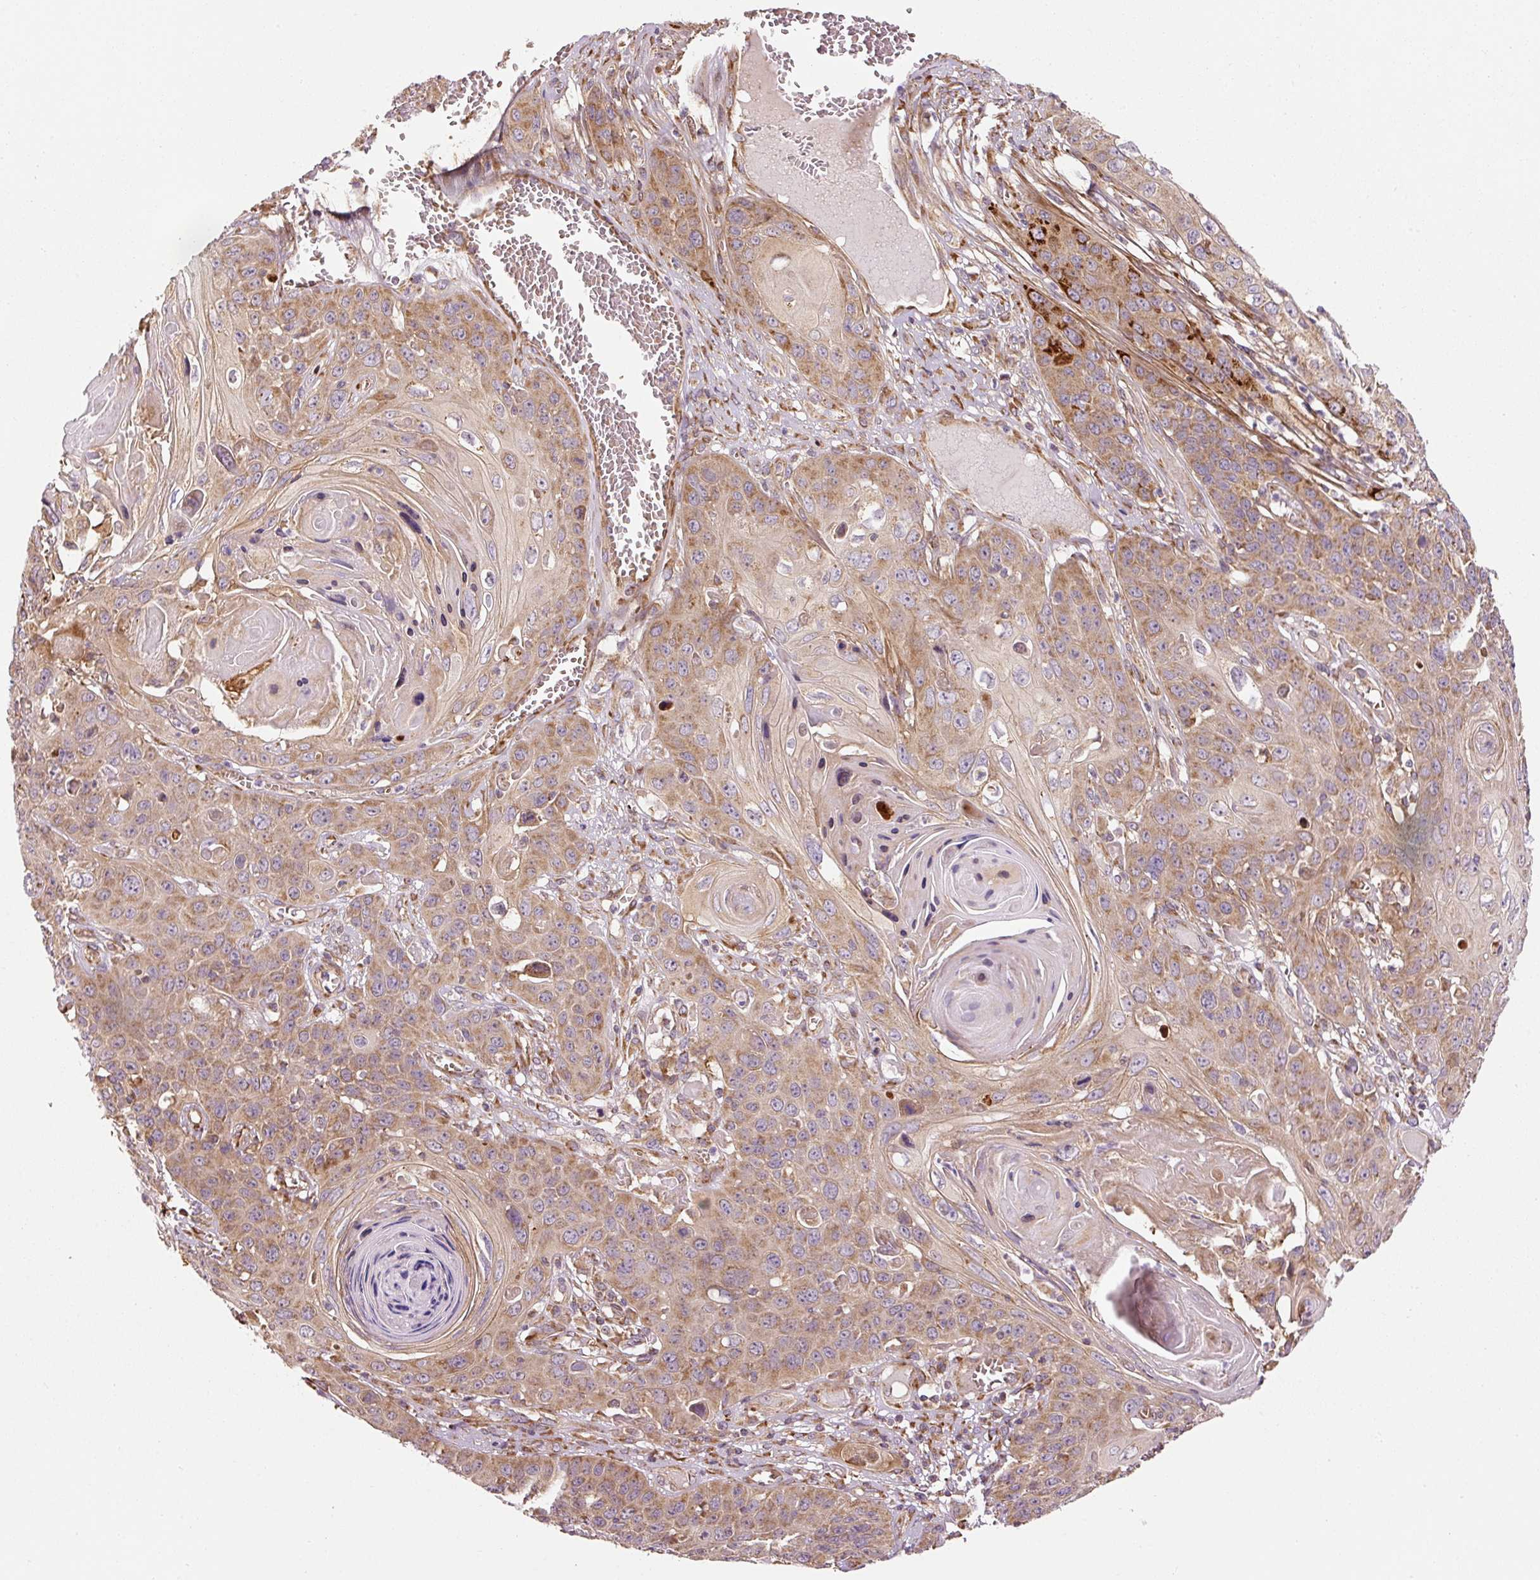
{"staining": {"intensity": "moderate", "quantity": ">75%", "location": "cytoplasmic/membranous"}, "tissue": "skin cancer", "cell_type": "Tumor cells", "image_type": "cancer", "snomed": [{"axis": "morphology", "description": "Squamous cell carcinoma, NOS"}, {"axis": "topography", "description": "Skin"}], "caption": "DAB (3,3'-diaminobenzidine) immunohistochemical staining of human skin cancer (squamous cell carcinoma) displays moderate cytoplasmic/membranous protein staining in about >75% of tumor cells.", "gene": "ISCU", "patient": {"sex": "male", "age": 55}}